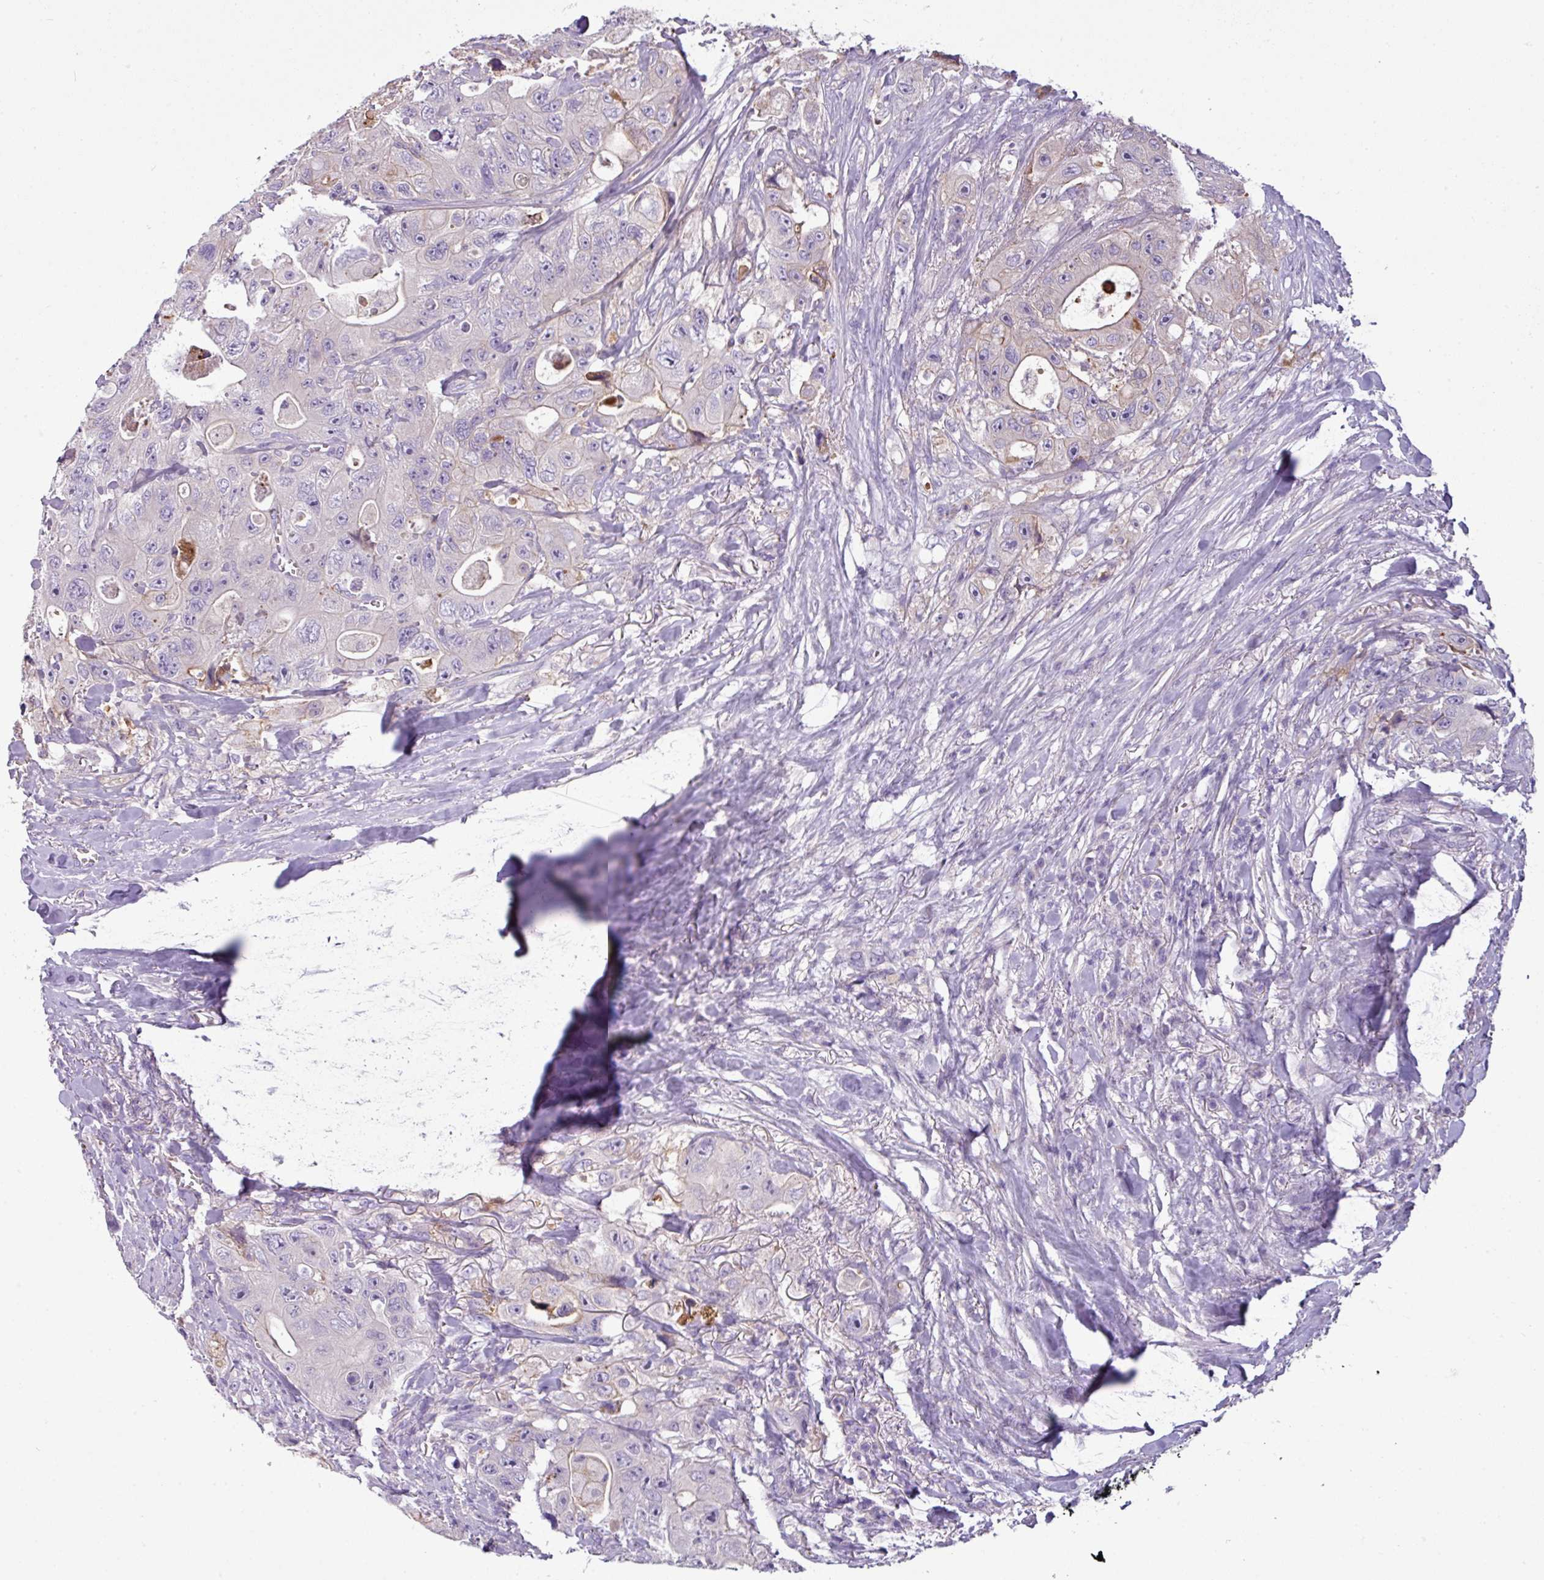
{"staining": {"intensity": "weak", "quantity": "<25%", "location": "cytoplasmic/membranous"}, "tissue": "colorectal cancer", "cell_type": "Tumor cells", "image_type": "cancer", "snomed": [{"axis": "morphology", "description": "Adenocarcinoma, NOS"}, {"axis": "topography", "description": "Colon"}], "caption": "Colorectal adenocarcinoma was stained to show a protein in brown. There is no significant expression in tumor cells. (Brightfield microscopy of DAB immunohistochemistry at high magnification).", "gene": "TMEM178B", "patient": {"sex": "female", "age": 46}}